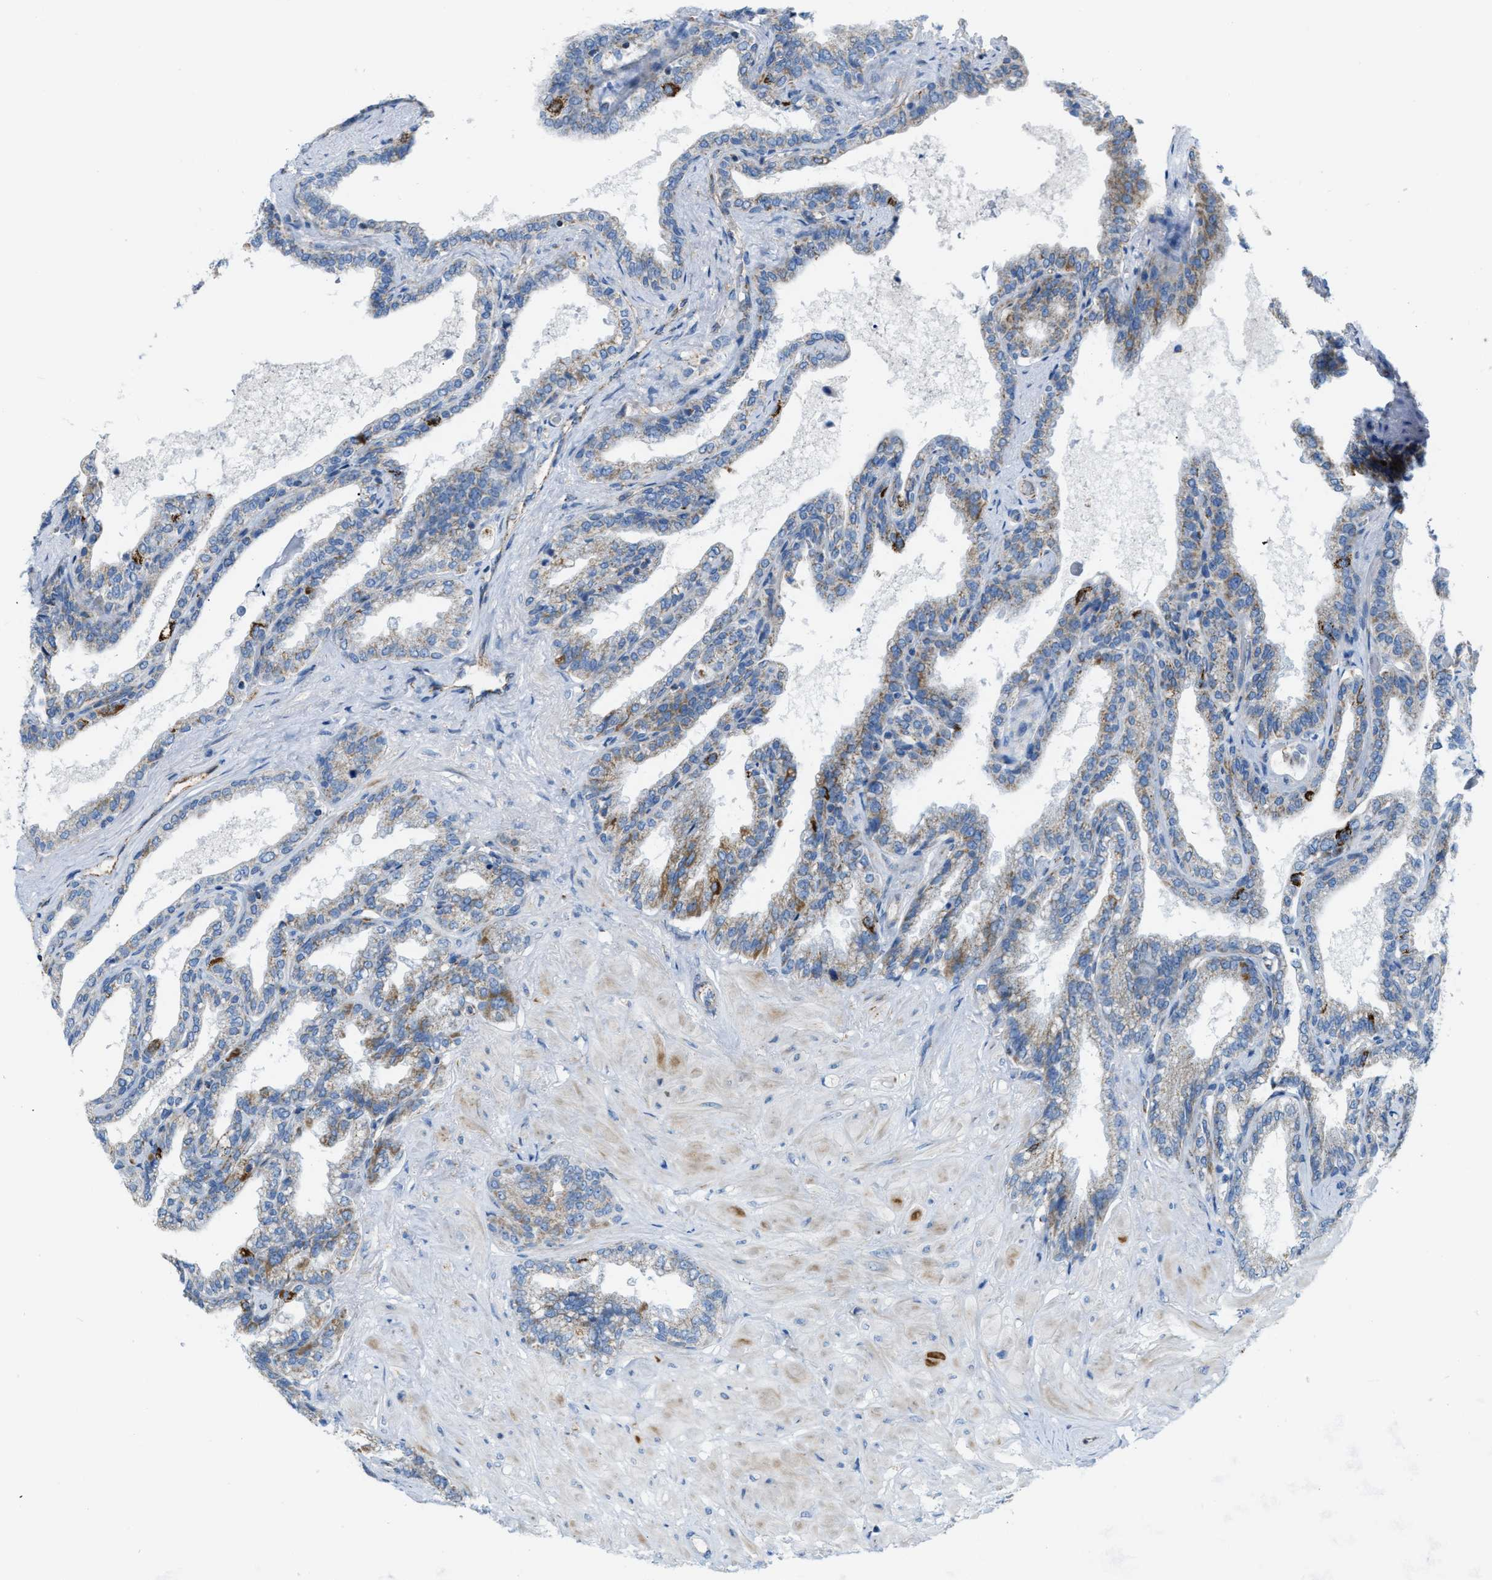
{"staining": {"intensity": "moderate", "quantity": "25%-75%", "location": "cytoplasmic/membranous"}, "tissue": "seminal vesicle", "cell_type": "Glandular cells", "image_type": "normal", "snomed": [{"axis": "morphology", "description": "Normal tissue, NOS"}, {"axis": "topography", "description": "Seminal veicle"}], "caption": "Glandular cells exhibit medium levels of moderate cytoplasmic/membranous expression in about 25%-75% of cells in normal human seminal vesicle.", "gene": "JADE1", "patient": {"sex": "male", "age": 46}}